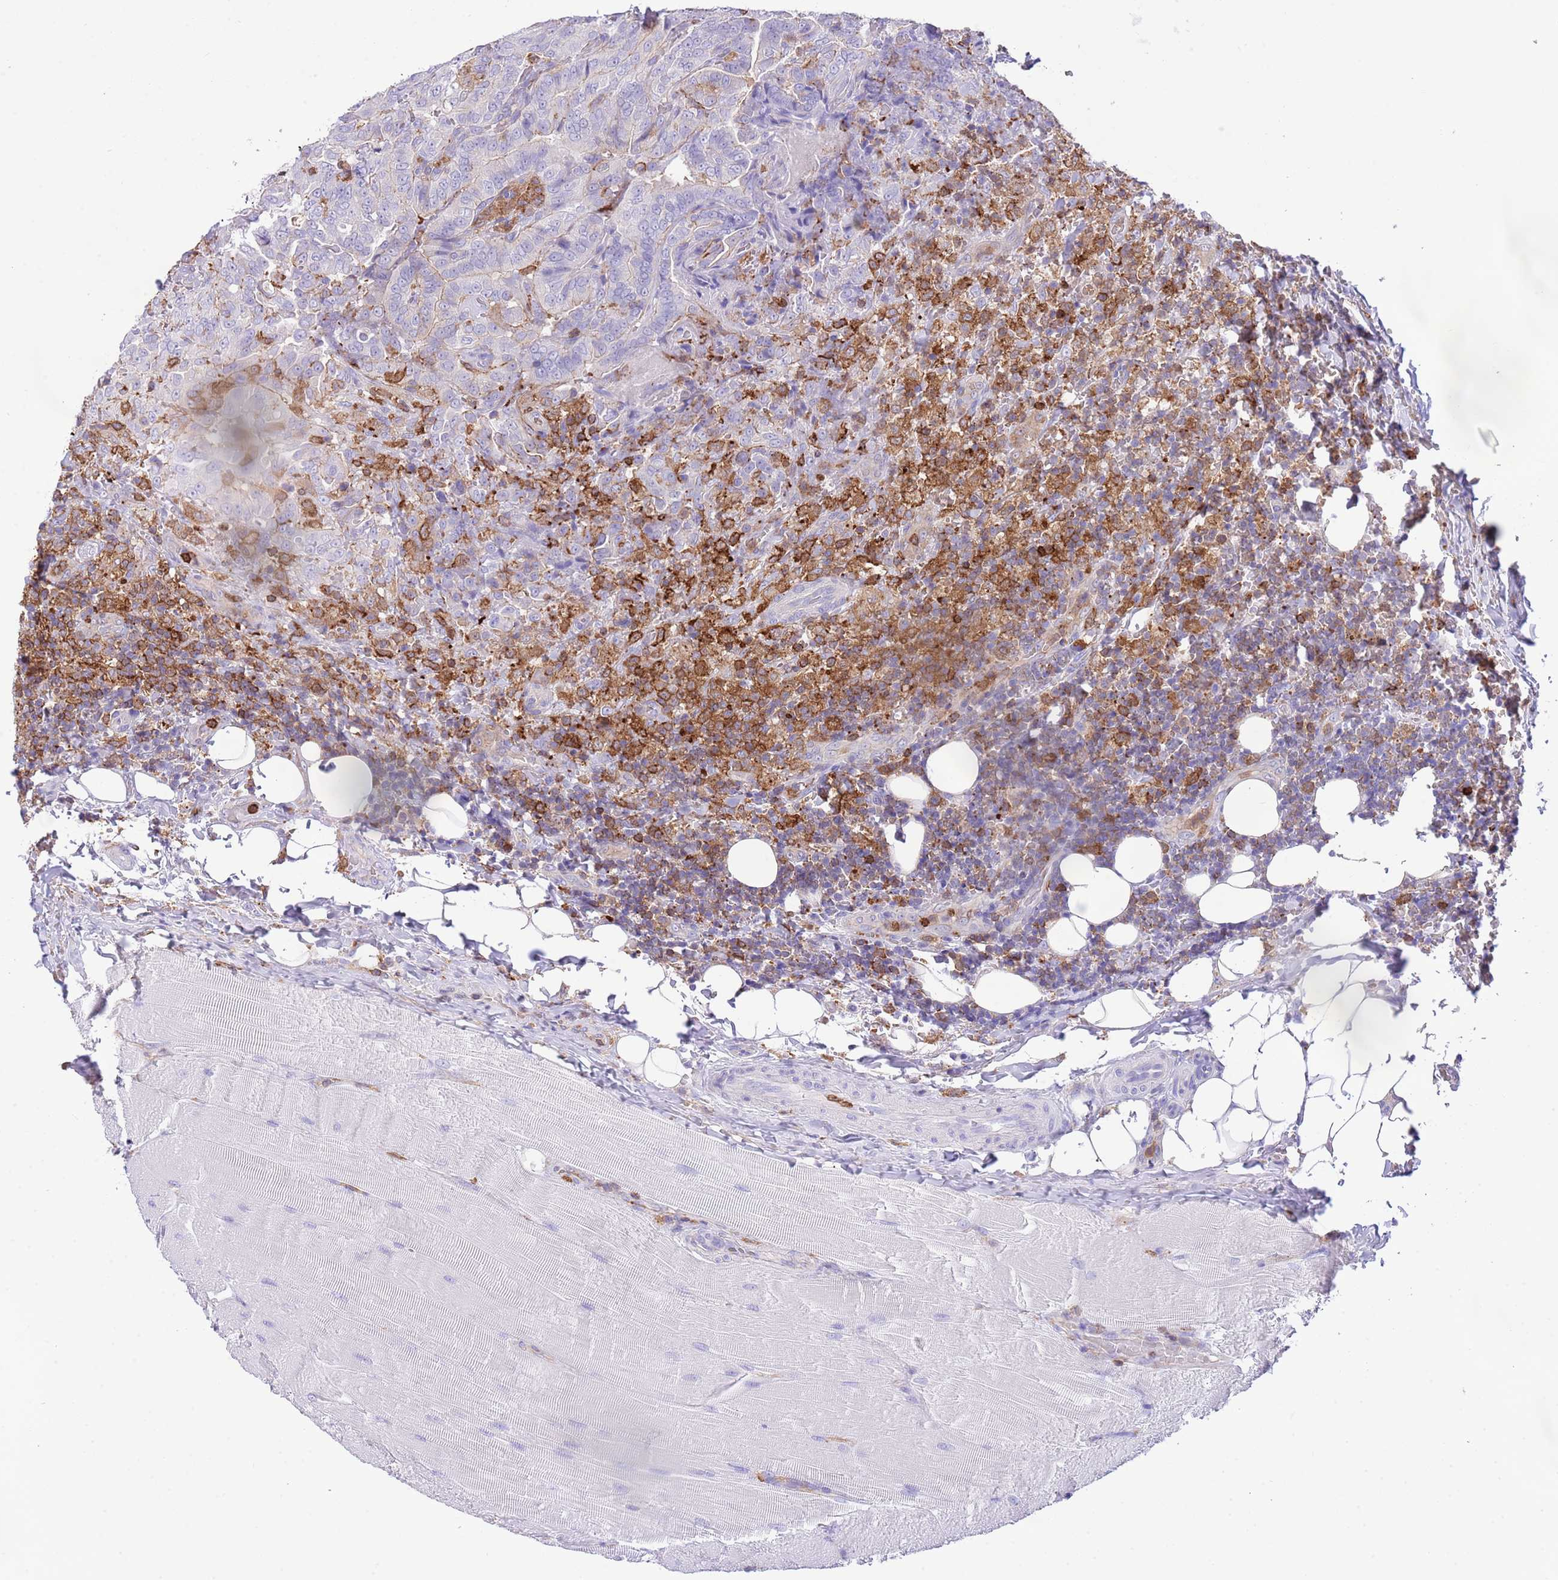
{"staining": {"intensity": "moderate", "quantity": "<25%", "location": "cytoplasmic/membranous,nuclear"}, "tissue": "thyroid cancer", "cell_type": "Tumor cells", "image_type": "cancer", "snomed": [{"axis": "morphology", "description": "Papillary adenocarcinoma, NOS"}, {"axis": "topography", "description": "Thyroid gland"}], "caption": "A micrograph of human thyroid papillary adenocarcinoma stained for a protein reveals moderate cytoplasmic/membranous and nuclear brown staining in tumor cells.", "gene": "EFHD2", "patient": {"sex": "male", "age": 61}}